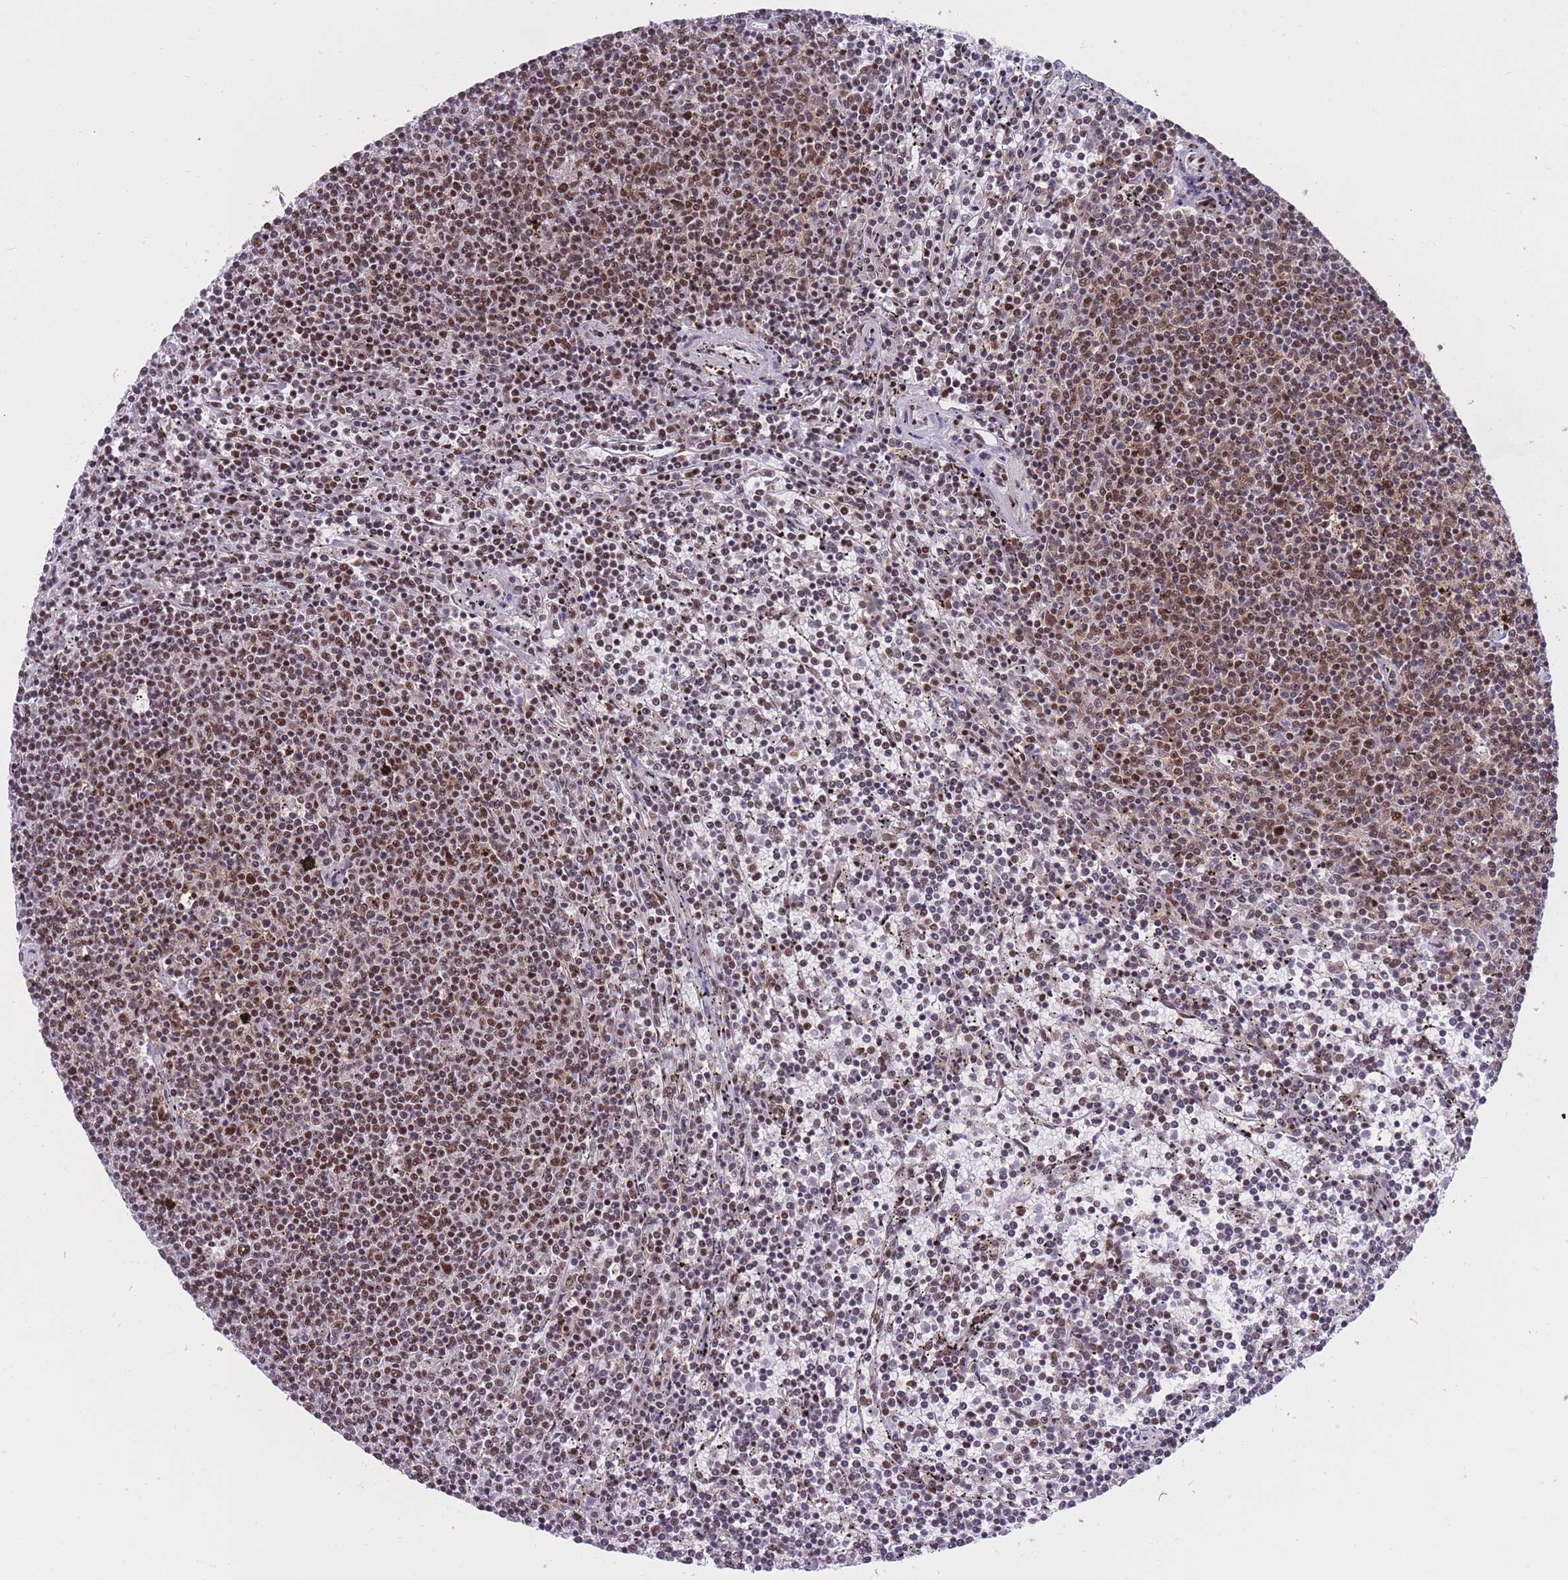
{"staining": {"intensity": "moderate", "quantity": ">75%", "location": "nuclear"}, "tissue": "lymphoma", "cell_type": "Tumor cells", "image_type": "cancer", "snomed": [{"axis": "morphology", "description": "Malignant lymphoma, non-Hodgkin's type, Low grade"}, {"axis": "topography", "description": "Spleen"}], "caption": "IHC photomicrograph of neoplastic tissue: low-grade malignant lymphoma, non-Hodgkin's type stained using IHC shows medium levels of moderate protein expression localized specifically in the nuclear of tumor cells, appearing as a nuclear brown color.", "gene": "PRPF19", "patient": {"sex": "female", "age": 50}}